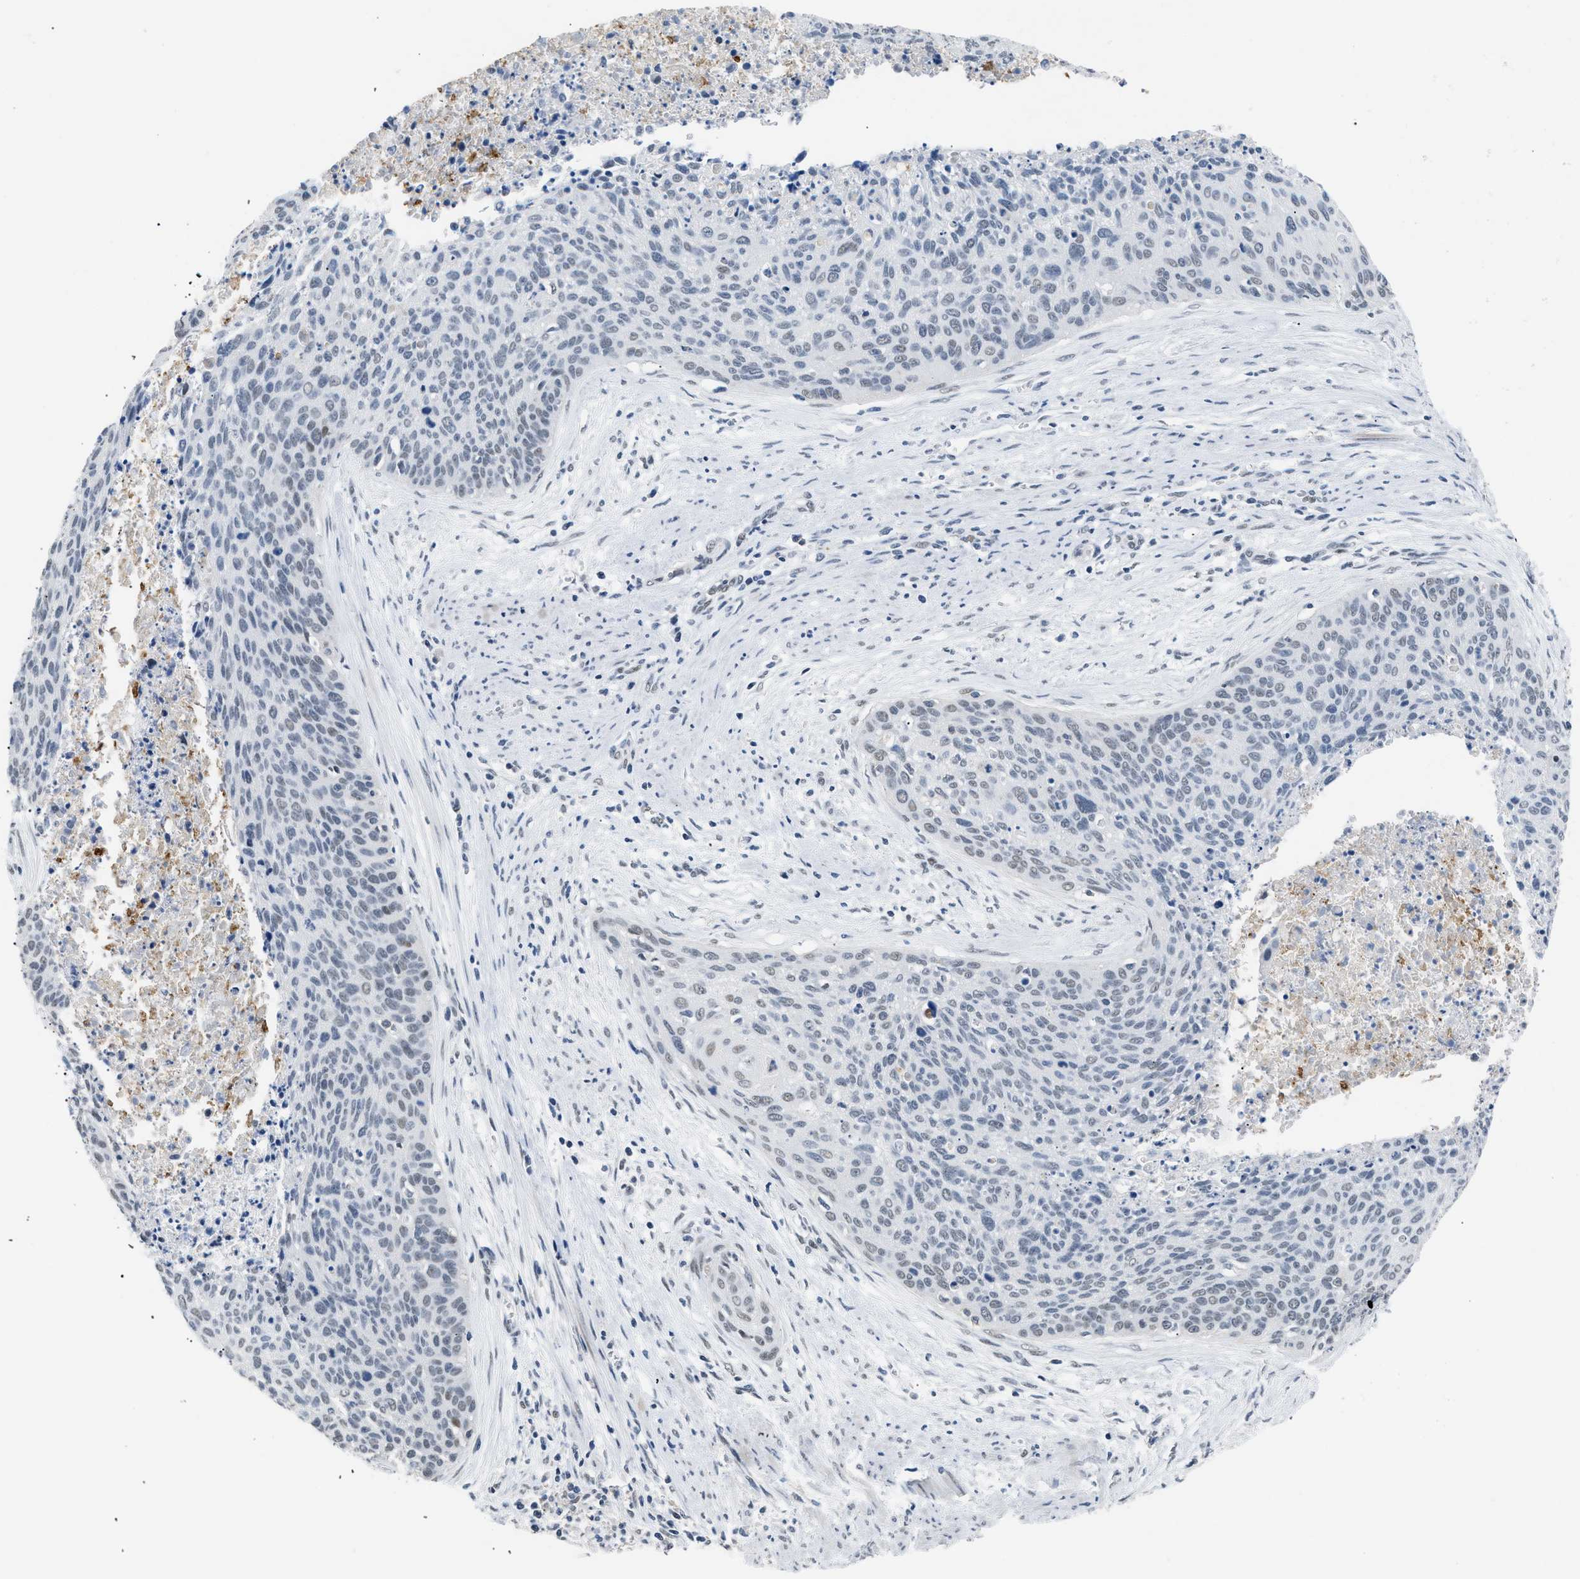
{"staining": {"intensity": "weak", "quantity": "25%-75%", "location": "nuclear"}, "tissue": "cervical cancer", "cell_type": "Tumor cells", "image_type": "cancer", "snomed": [{"axis": "morphology", "description": "Squamous cell carcinoma, NOS"}, {"axis": "topography", "description": "Cervix"}], "caption": "About 25%-75% of tumor cells in cervical squamous cell carcinoma reveal weak nuclear protein positivity as visualized by brown immunohistochemical staining.", "gene": "KCNC3", "patient": {"sex": "female", "age": 55}}